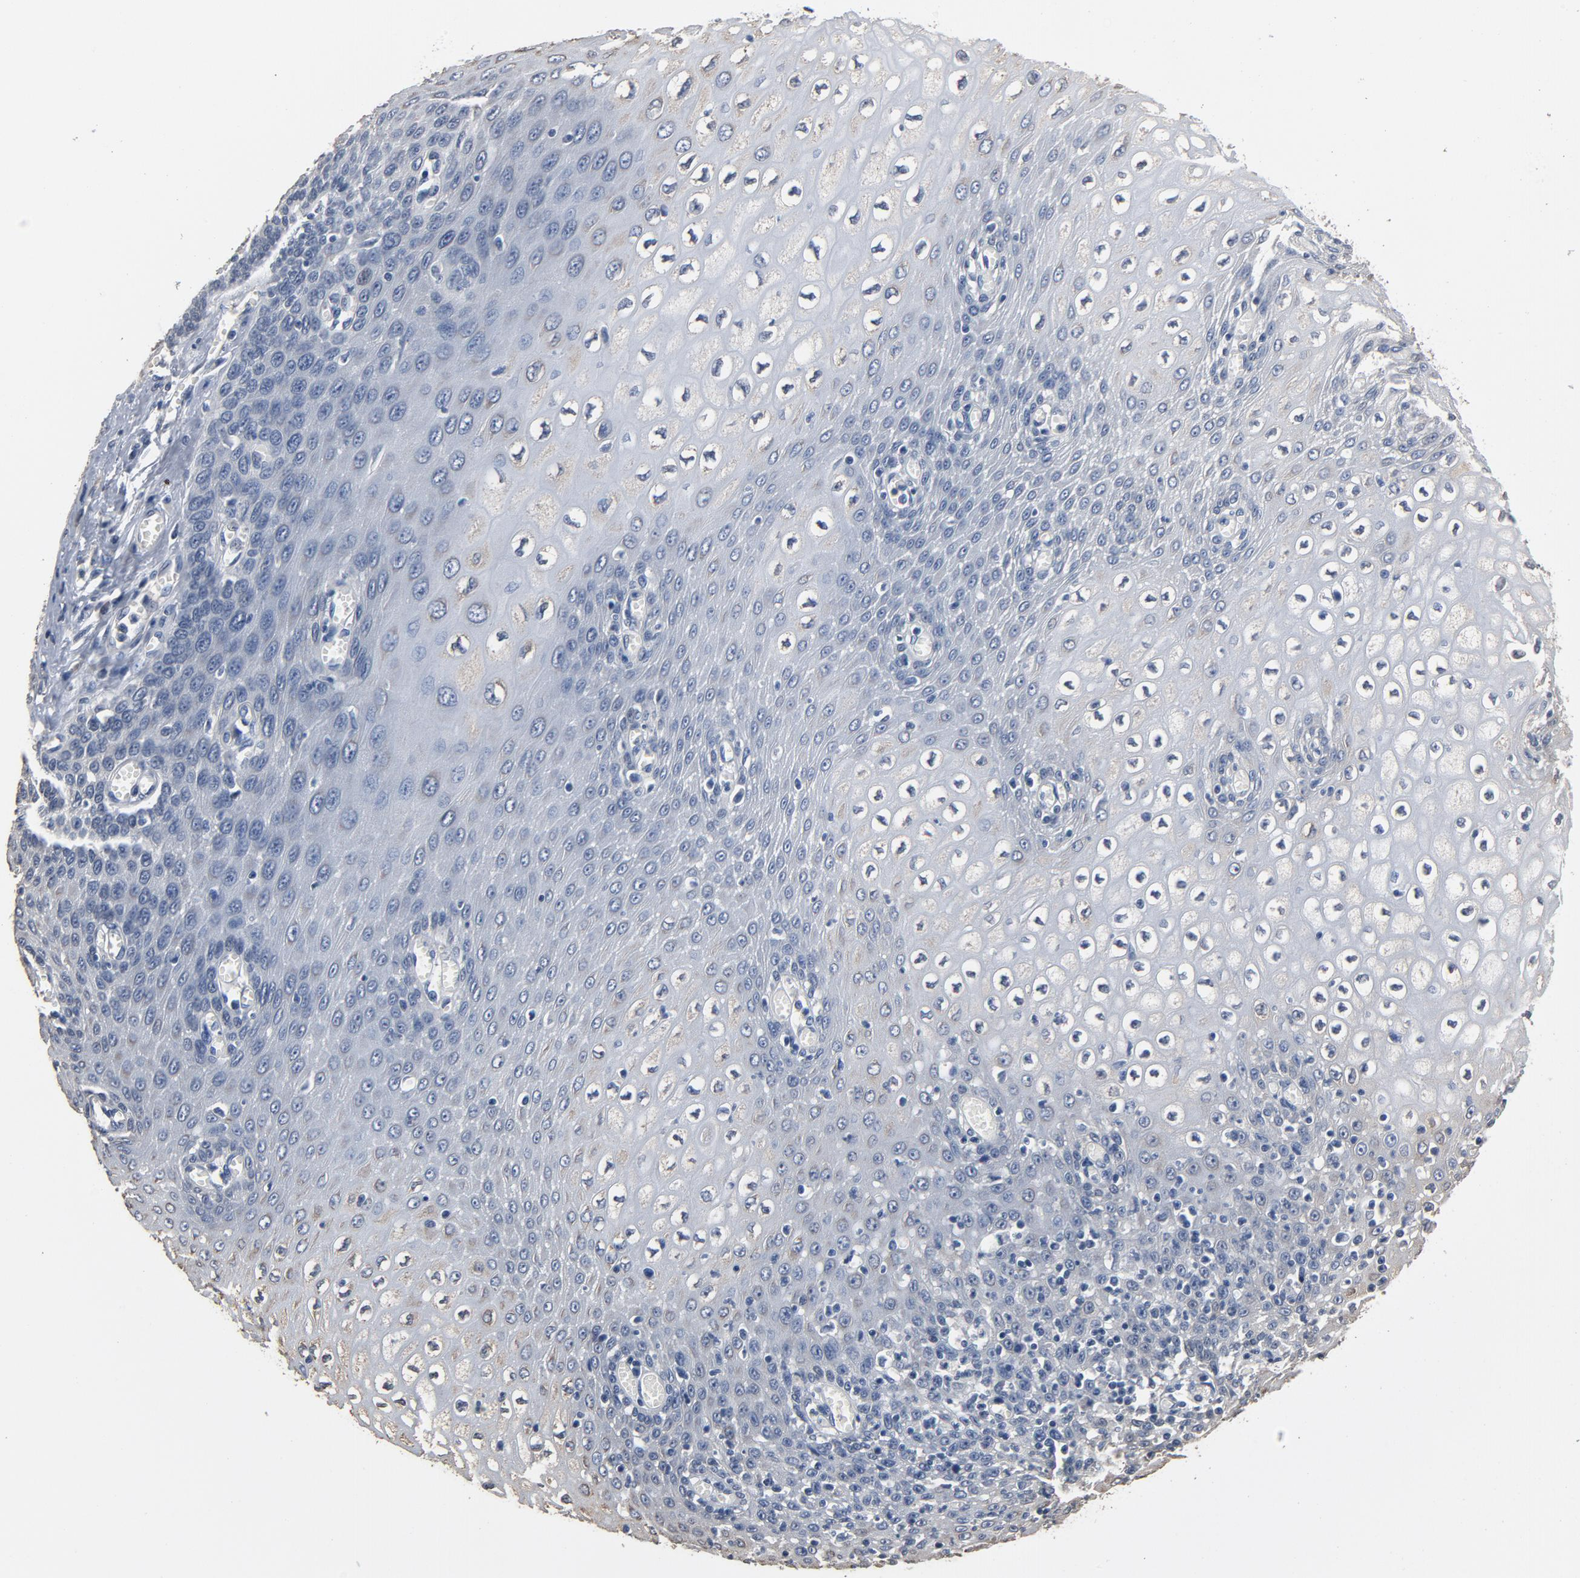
{"staining": {"intensity": "weak", "quantity": "<25%", "location": "cytoplasmic/membranous"}, "tissue": "esophagus", "cell_type": "Squamous epithelial cells", "image_type": "normal", "snomed": [{"axis": "morphology", "description": "Normal tissue, NOS"}, {"axis": "topography", "description": "Esophagus"}], "caption": "Squamous epithelial cells show no significant positivity in normal esophagus. The staining was performed using DAB (3,3'-diaminobenzidine) to visualize the protein expression in brown, while the nuclei were stained in blue with hematoxylin (Magnification: 20x).", "gene": "SOX6", "patient": {"sex": "male", "age": 65}}